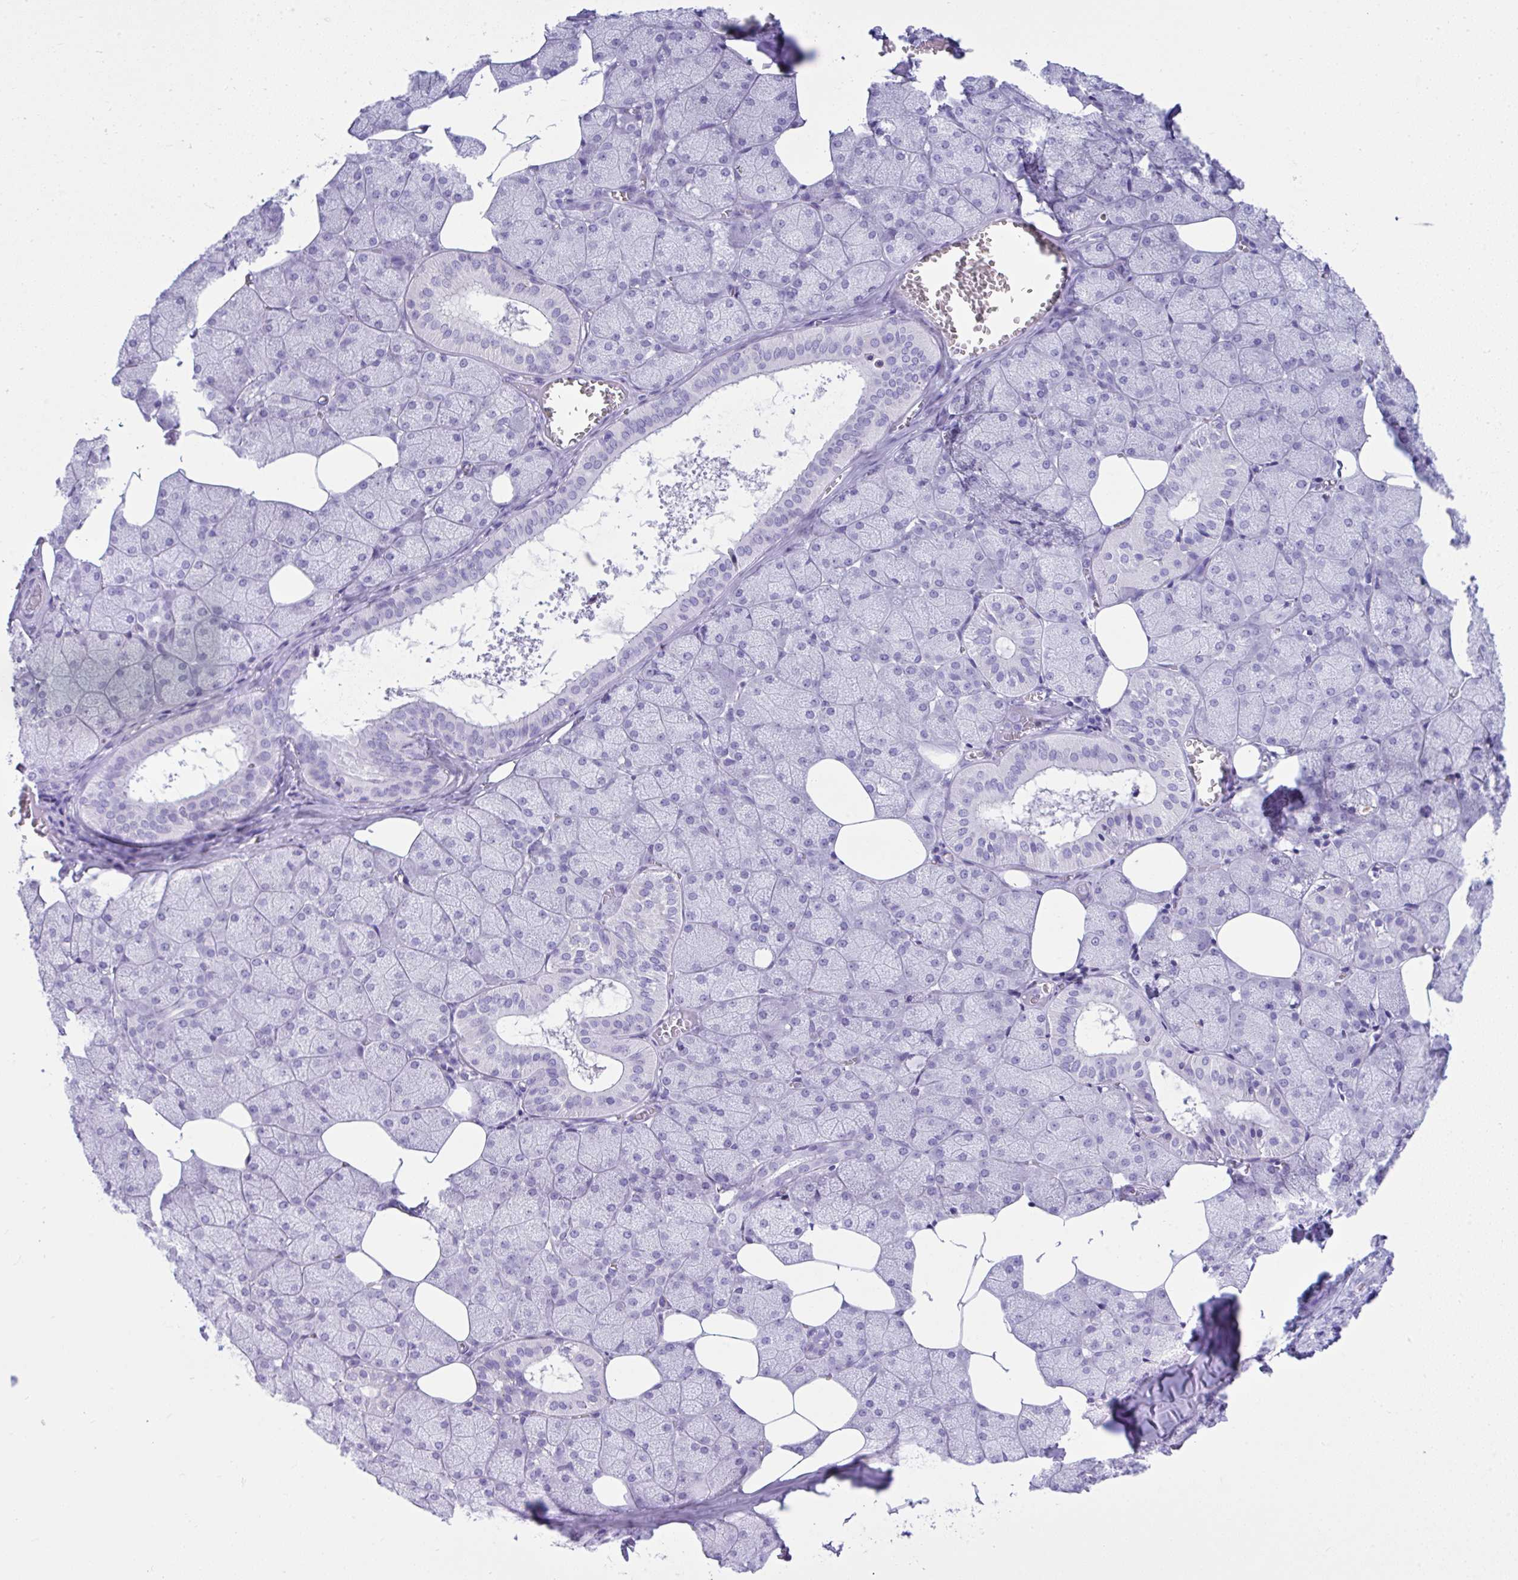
{"staining": {"intensity": "negative", "quantity": "none", "location": "none"}, "tissue": "salivary gland", "cell_type": "Glandular cells", "image_type": "normal", "snomed": [{"axis": "morphology", "description": "Normal tissue, NOS"}, {"axis": "topography", "description": "Salivary gland"}, {"axis": "topography", "description": "Peripheral nerve tissue"}], "caption": "This photomicrograph is of normal salivary gland stained with immunohistochemistry (IHC) to label a protein in brown with the nuclei are counter-stained blue. There is no positivity in glandular cells. (DAB (3,3'-diaminobenzidine) immunohistochemistry, high magnification).", "gene": "PSCA", "patient": {"sex": "male", "age": 38}}